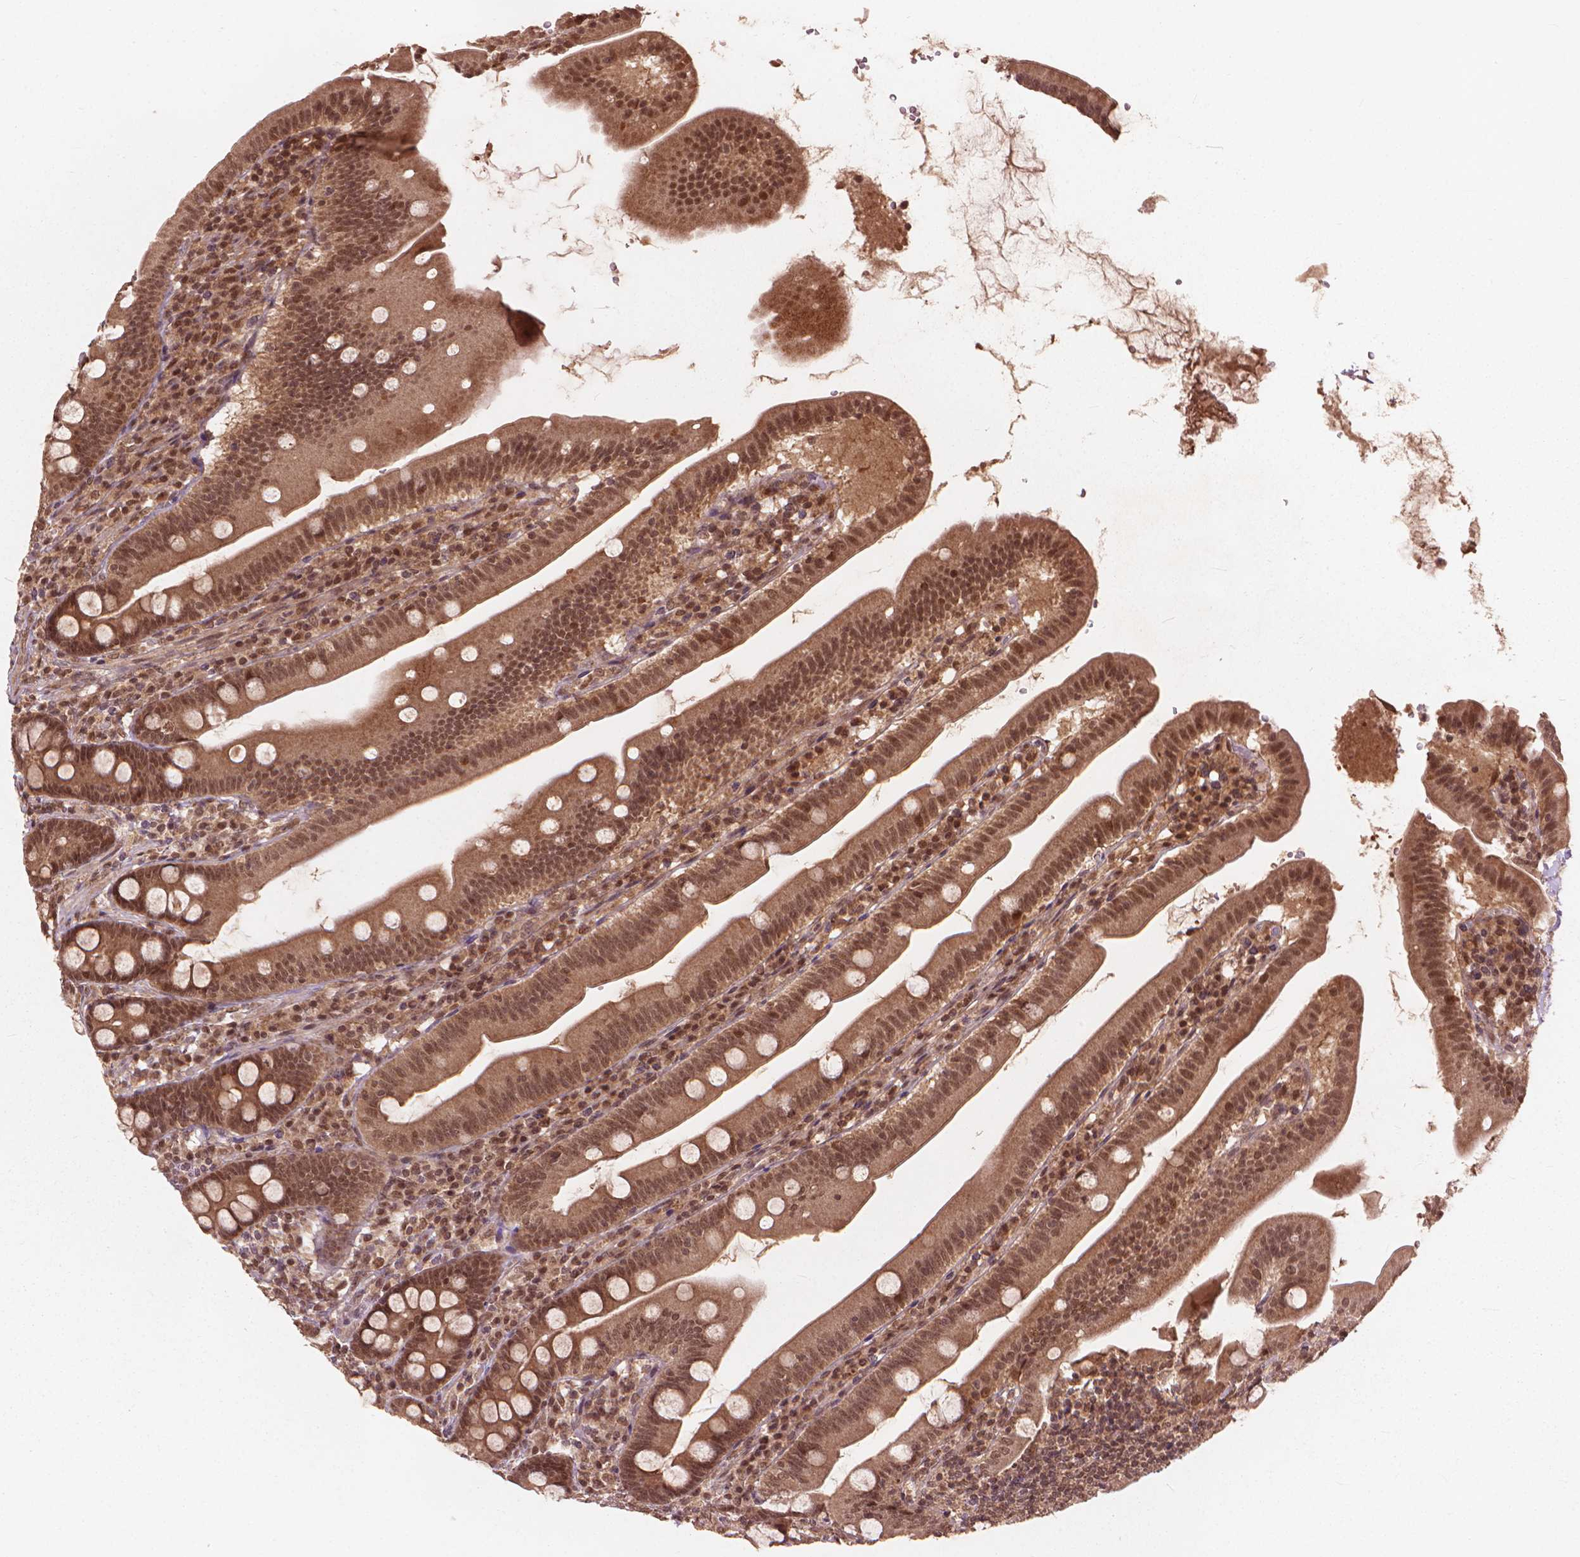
{"staining": {"intensity": "moderate", "quantity": ">75%", "location": "cytoplasmic/membranous,nuclear"}, "tissue": "duodenum", "cell_type": "Glandular cells", "image_type": "normal", "snomed": [{"axis": "morphology", "description": "Normal tissue, NOS"}, {"axis": "topography", "description": "Duodenum"}], "caption": "Immunohistochemical staining of benign duodenum demonstrates moderate cytoplasmic/membranous,nuclear protein expression in approximately >75% of glandular cells. (IHC, brightfield microscopy, high magnification).", "gene": "SSU72", "patient": {"sex": "female", "age": 67}}